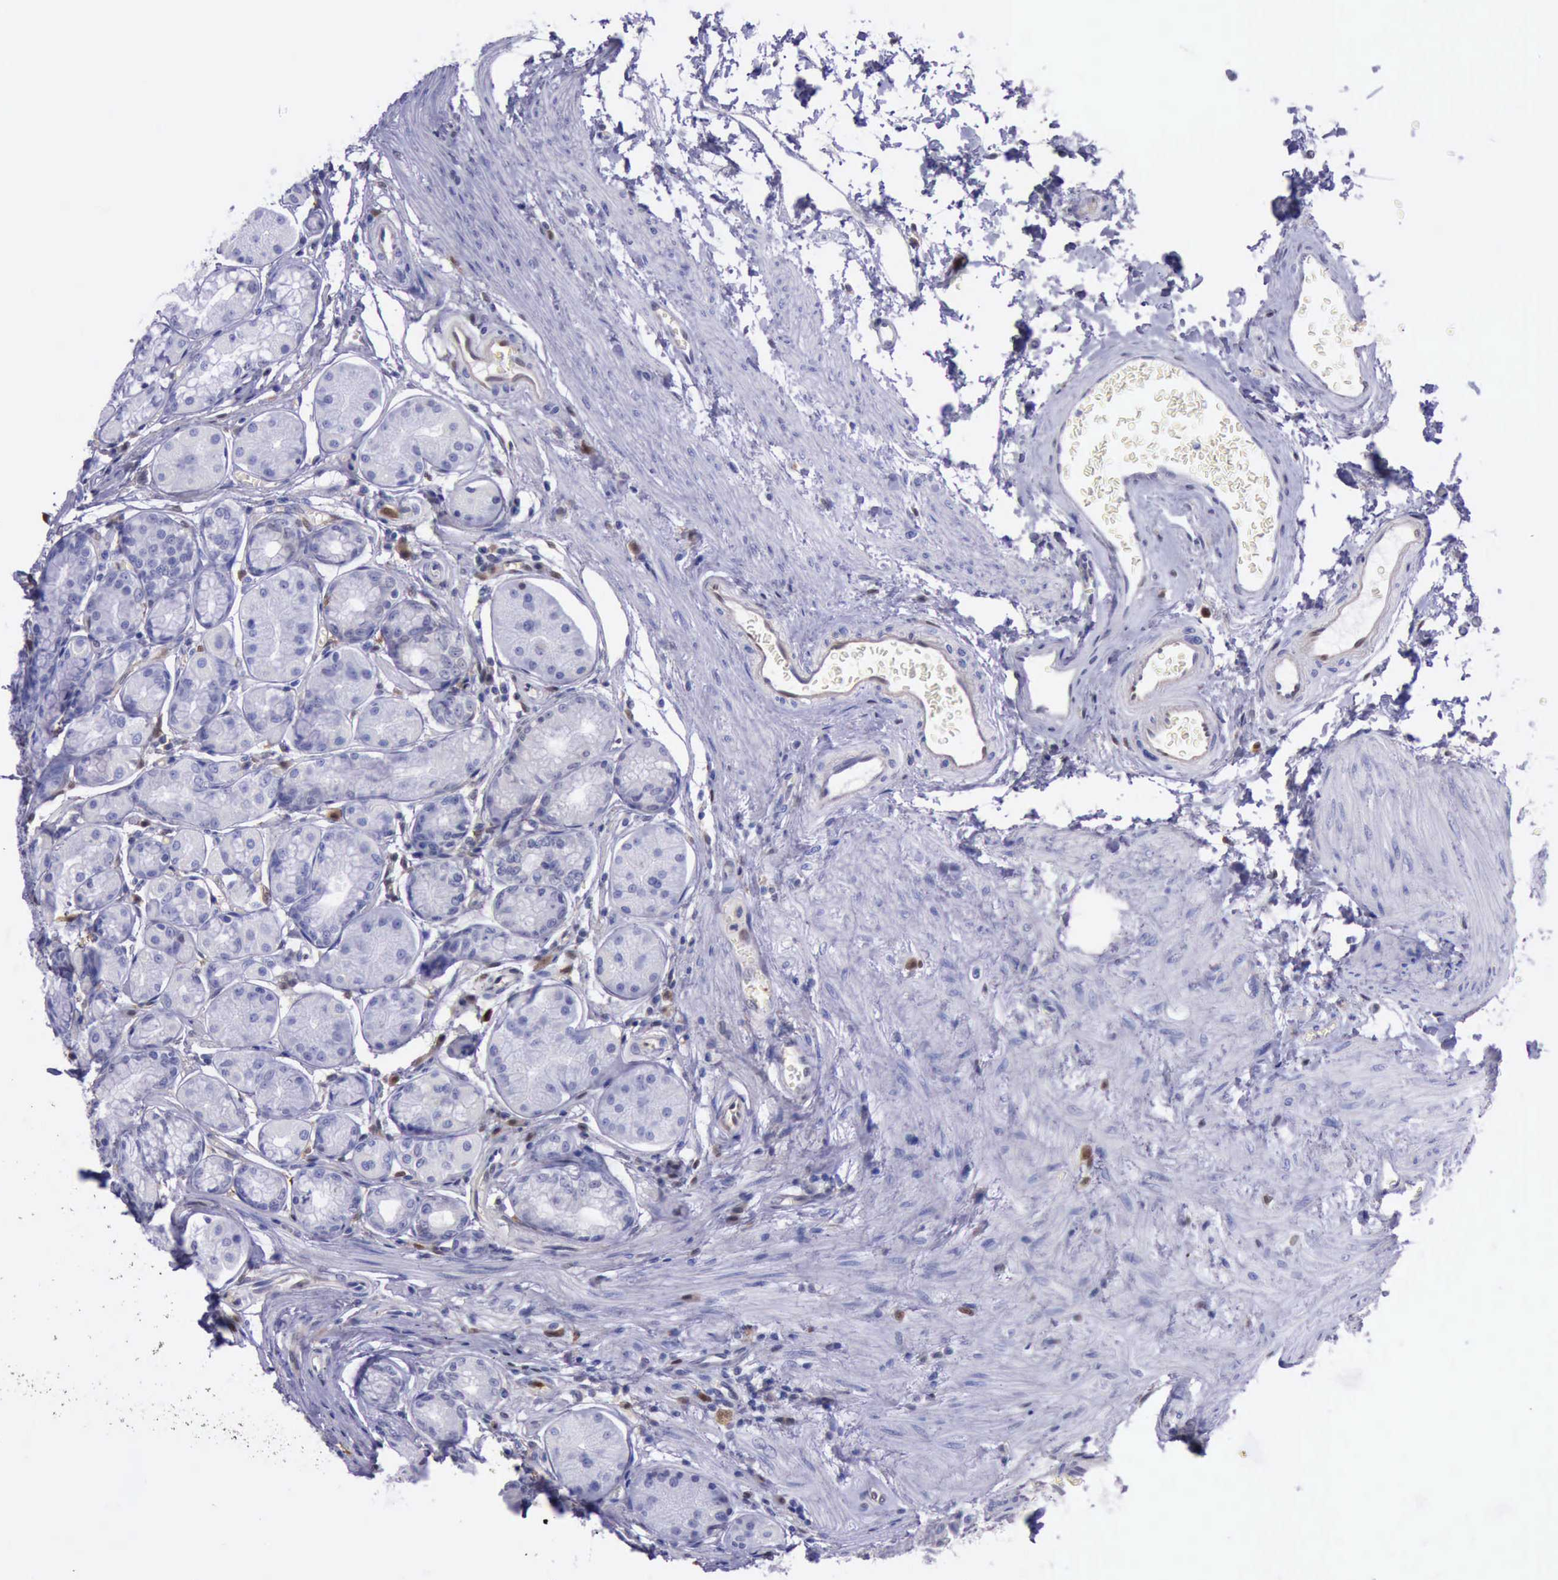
{"staining": {"intensity": "negative", "quantity": "none", "location": "none"}, "tissue": "stomach", "cell_type": "Glandular cells", "image_type": "normal", "snomed": [{"axis": "morphology", "description": "Normal tissue, NOS"}, {"axis": "topography", "description": "Stomach"}, {"axis": "topography", "description": "Stomach, lower"}], "caption": "Glandular cells are negative for protein expression in benign human stomach. The staining was performed using DAB to visualize the protein expression in brown, while the nuclei were stained in blue with hematoxylin (Magnification: 20x).", "gene": "TYMP", "patient": {"sex": "male", "age": 76}}